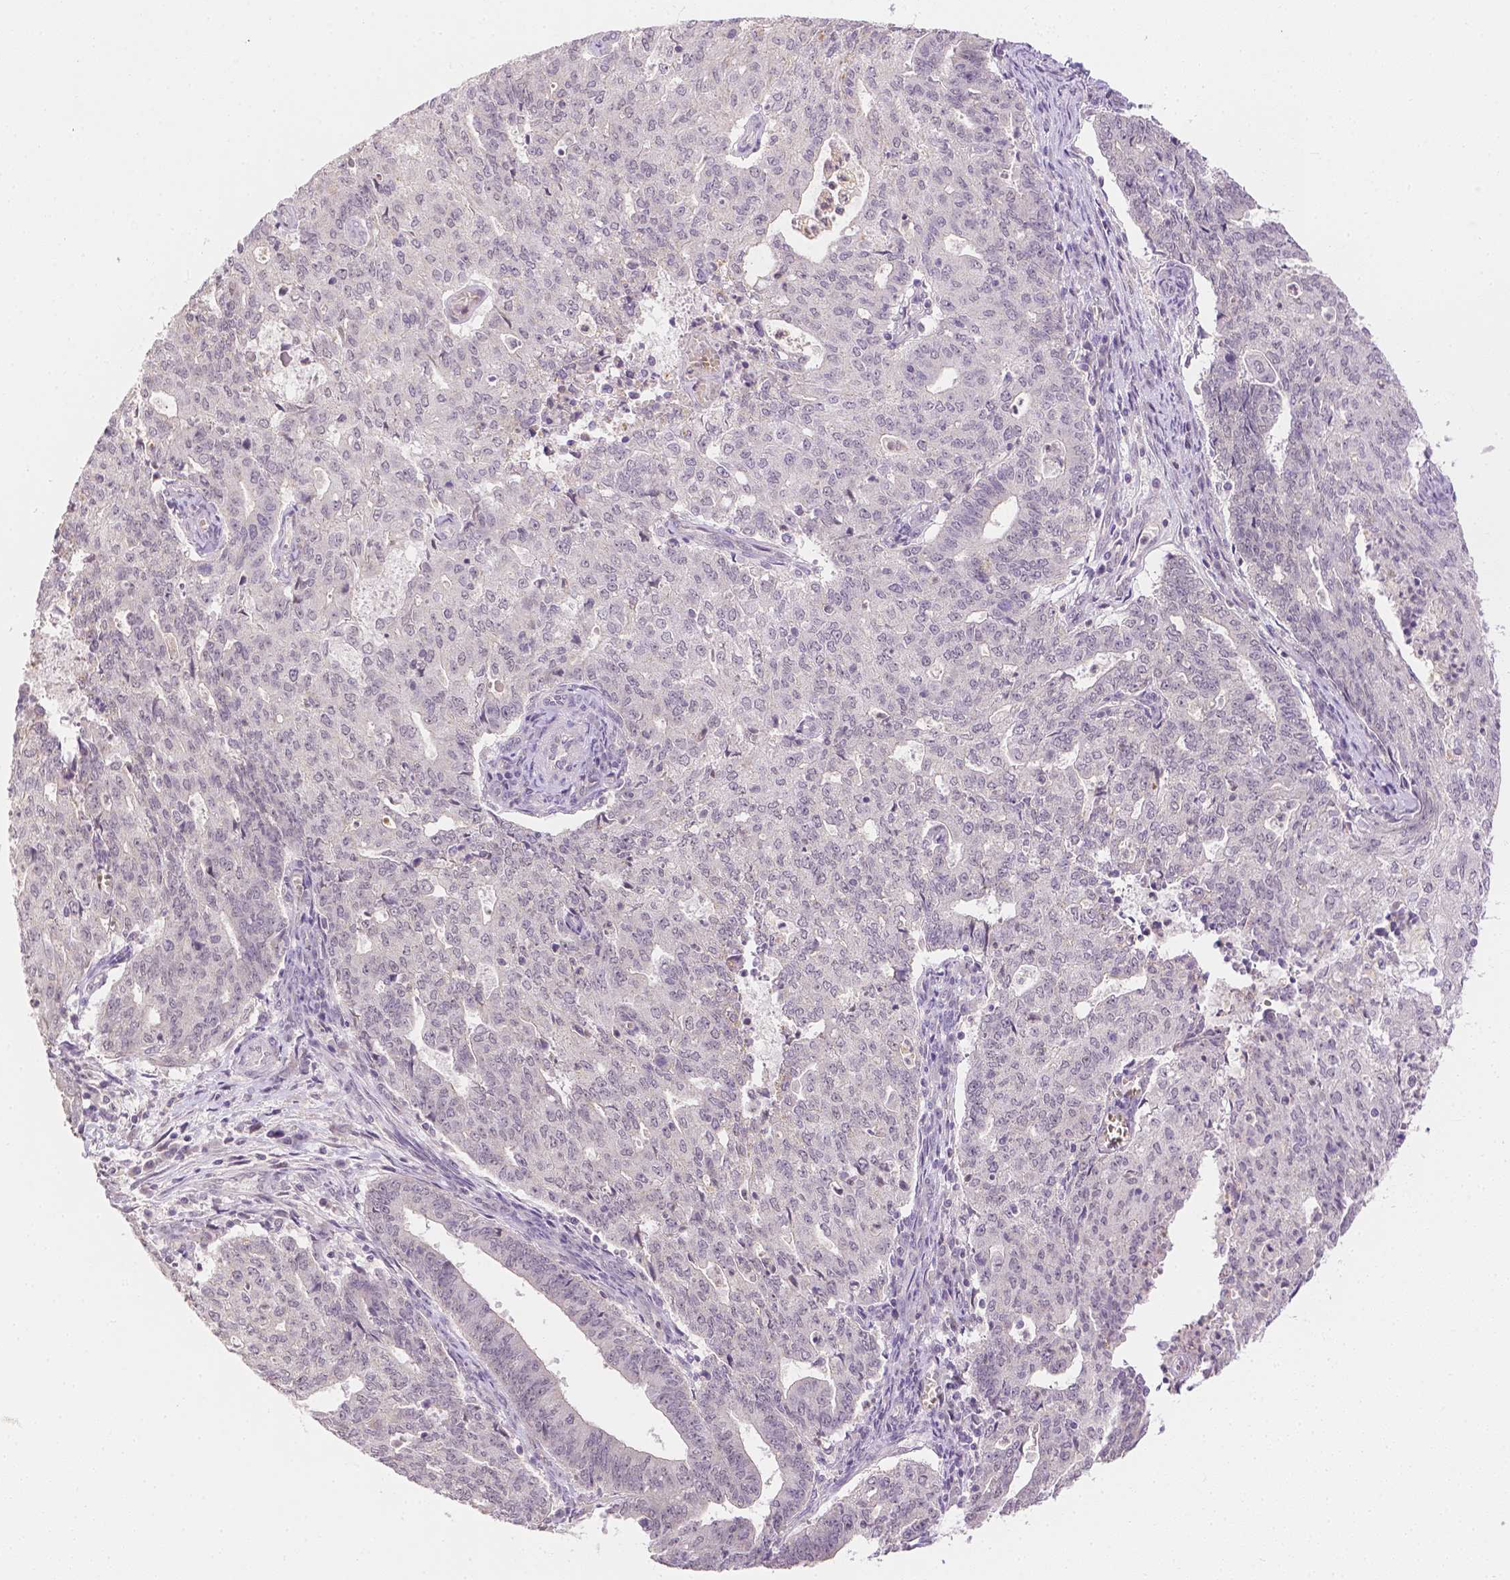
{"staining": {"intensity": "negative", "quantity": "none", "location": "none"}, "tissue": "endometrial cancer", "cell_type": "Tumor cells", "image_type": "cancer", "snomed": [{"axis": "morphology", "description": "Adenocarcinoma, NOS"}, {"axis": "topography", "description": "Endometrium"}], "caption": "This image is of endometrial cancer stained with IHC to label a protein in brown with the nuclei are counter-stained blue. There is no positivity in tumor cells. (DAB (3,3'-diaminobenzidine) IHC with hematoxylin counter stain).", "gene": "ZNF280B", "patient": {"sex": "female", "age": 82}}